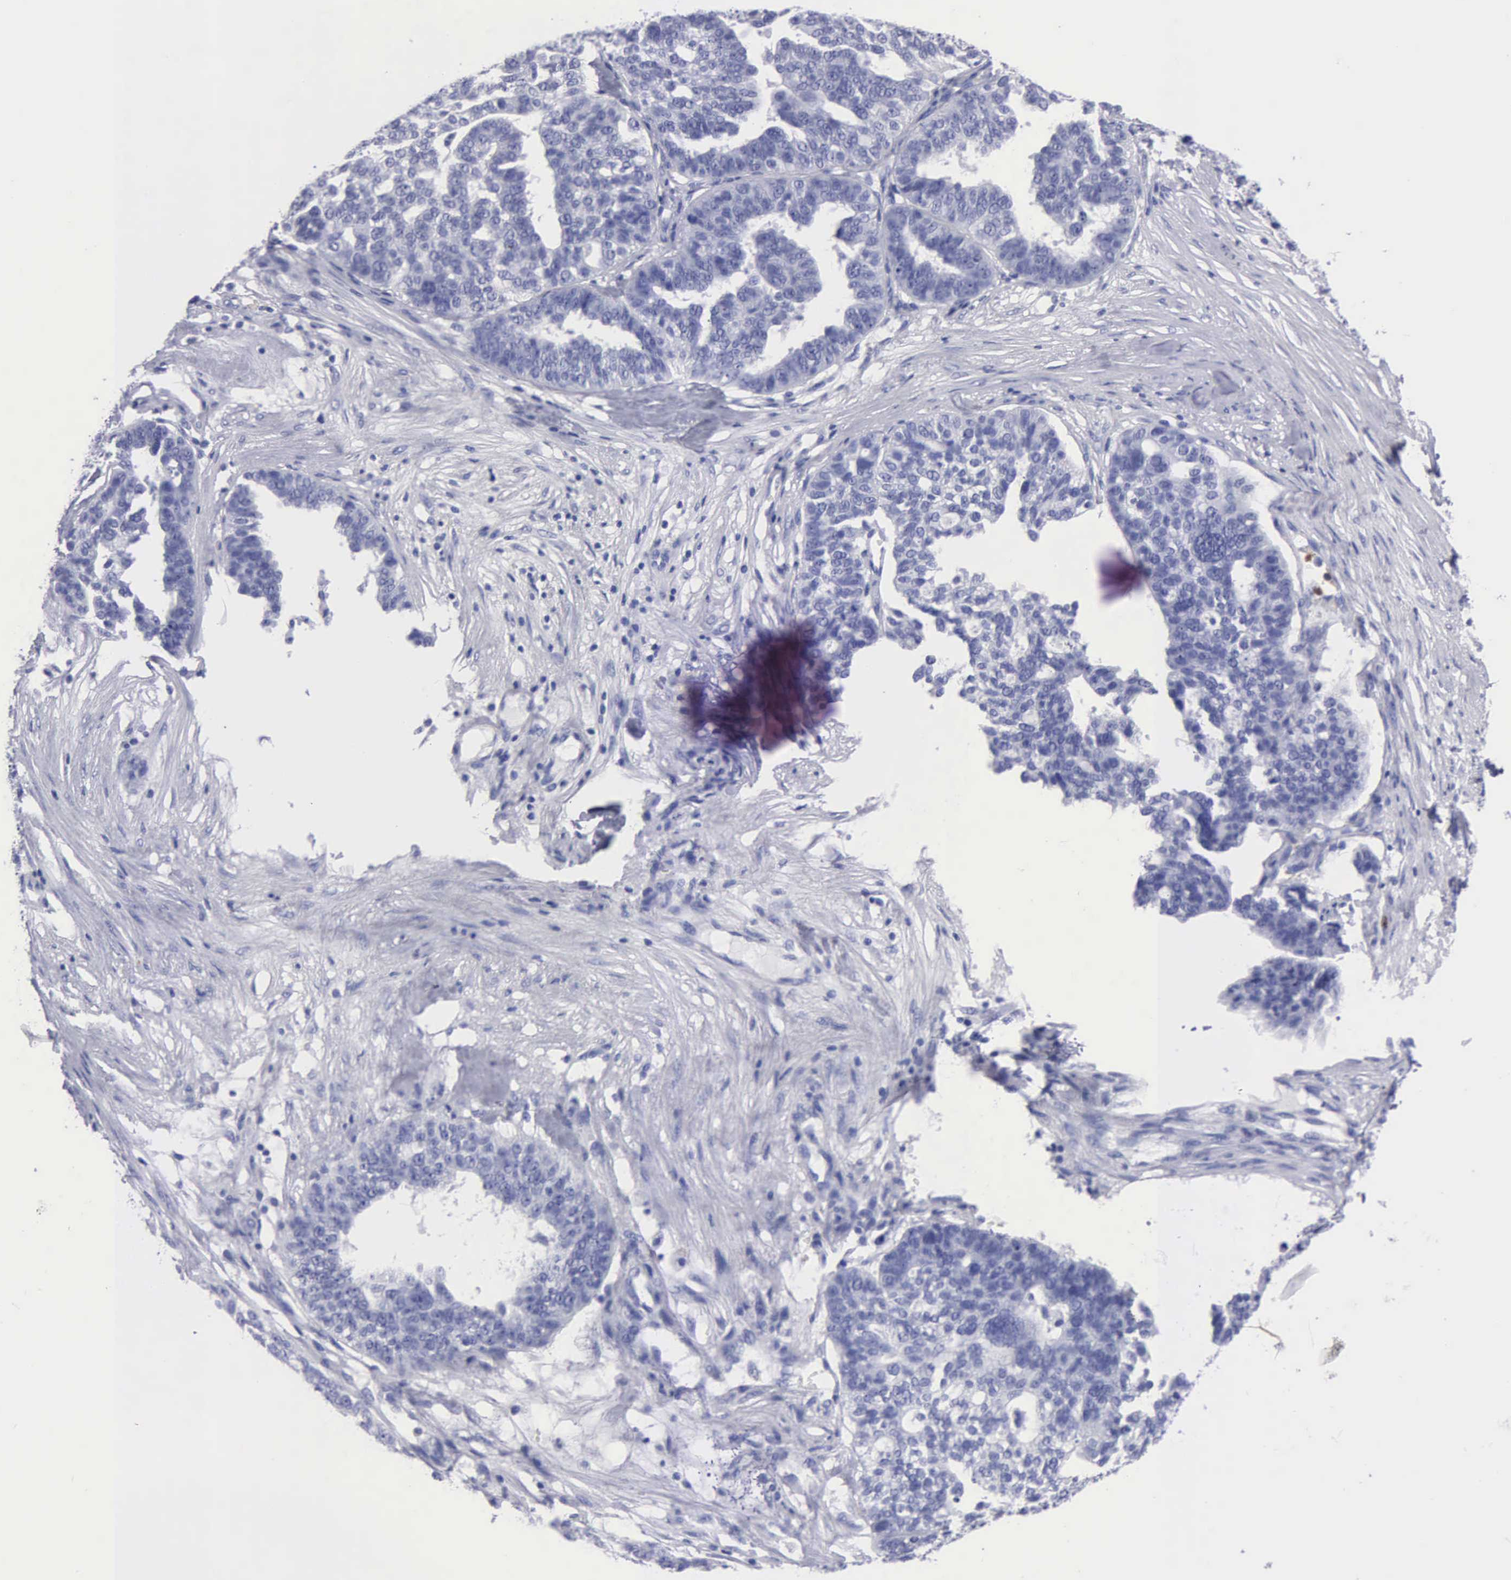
{"staining": {"intensity": "negative", "quantity": "none", "location": "none"}, "tissue": "ovarian cancer", "cell_type": "Tumor cells", "image_type": "cancer", "snomed": [{"axis": "morphology", "description": "Cystadenocarcinoma, serous, NOS"}, {"axis": "topography", "description": "Ovary"}], "caption": "Immunohistochemistry micrograph of neoplastic tissue: human serous cystadenocarcinoma (ovarian) stained with DAB (3,3'-diaminobenzidine) reveals no significant protein expression in tumor cells. The staining was performed using DAB to visualize the protein expression in brown, while the nuclei were stained in blue with hematoxylin (Magnification: 20x).", "gene": "CTSG", "patient": {"sex": "female", "age": 59}}